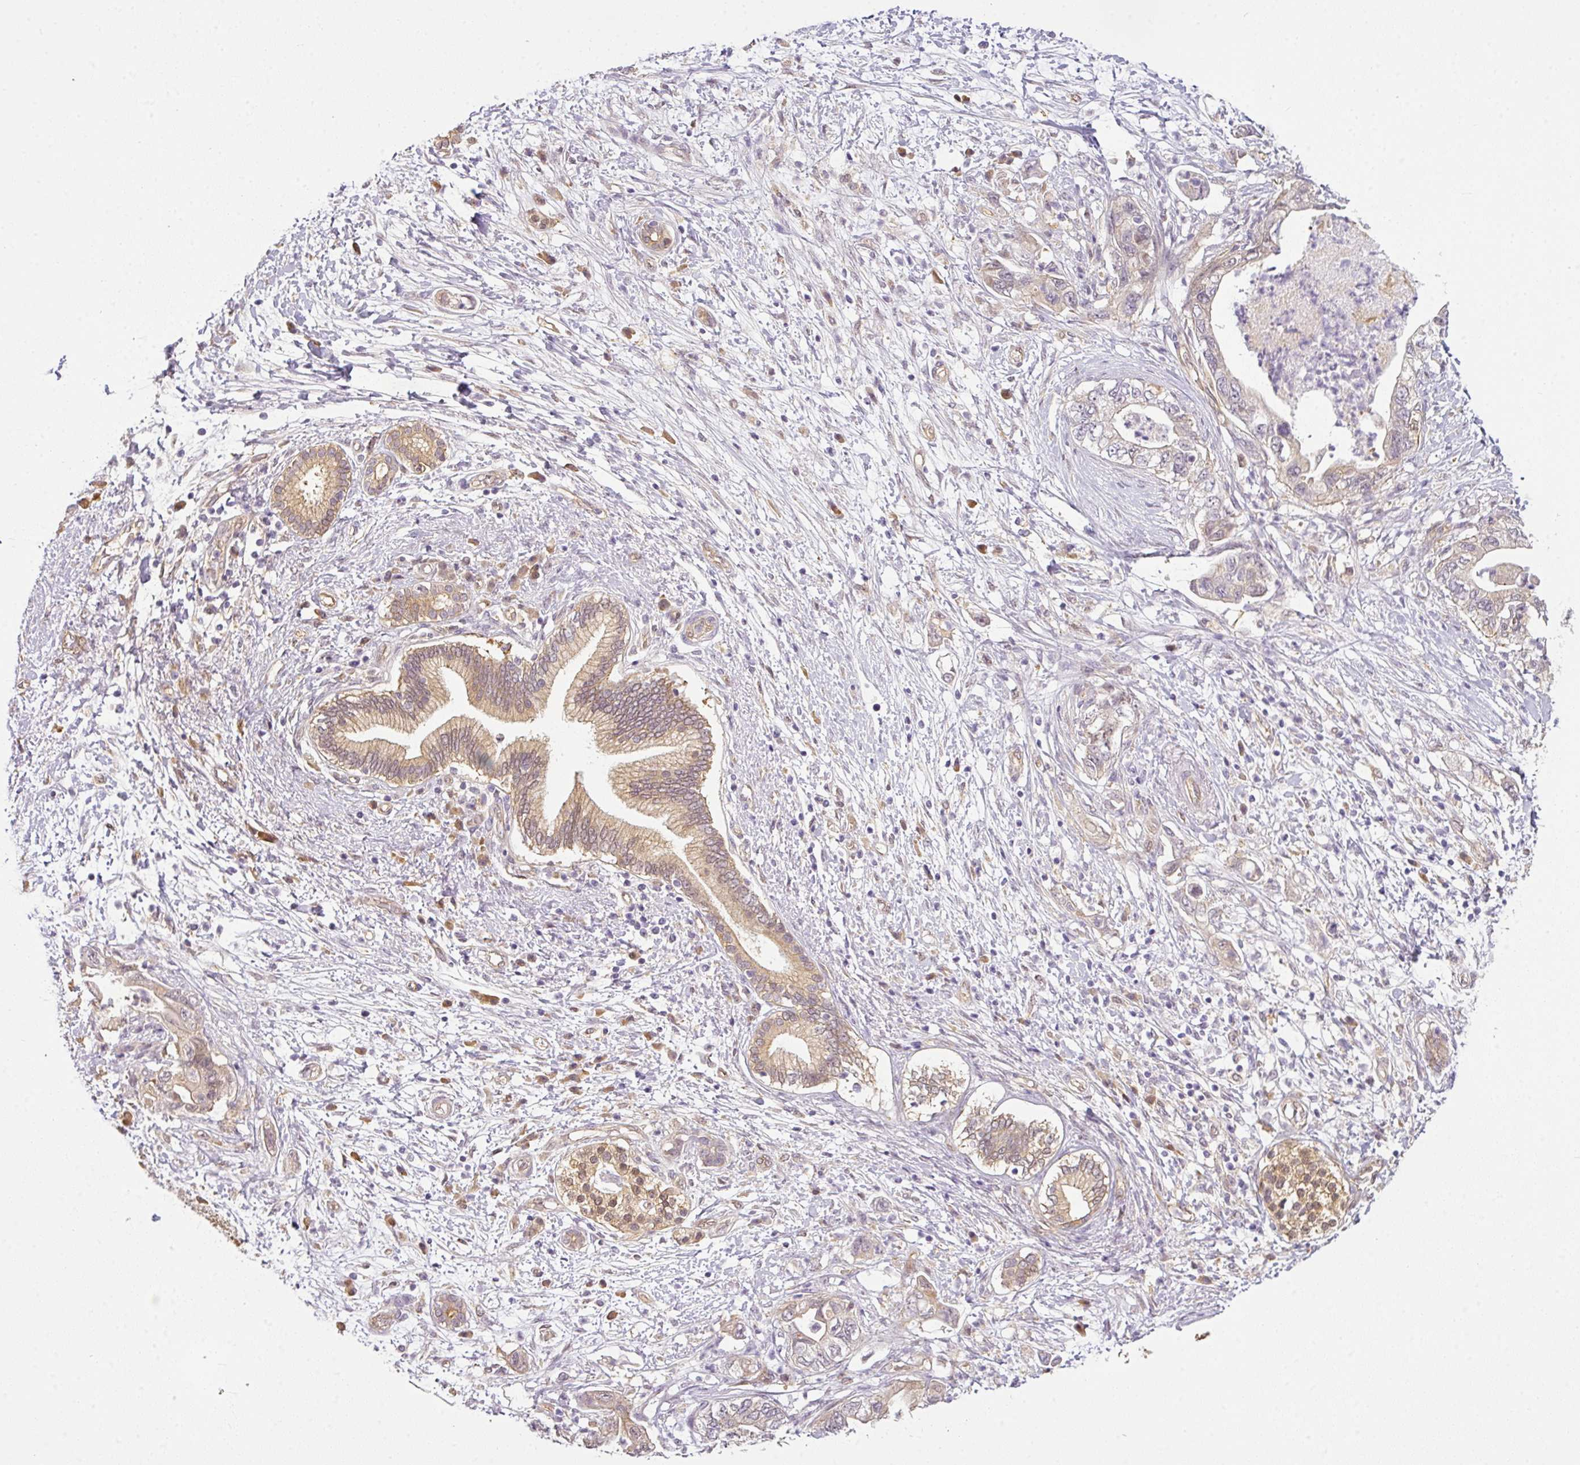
{"staining": {"intensity": "negative", "quantity": "none", "location": "none"}, "tissue": "pancreatic cancer", "cell_type": "Tumor cells", "image_type": "cancer", "snomed": [{"axis": "morphology", "description": "Adenocarcinoma, NOS"}, {"axis": "topography", "description": "Pancreas"}], "caption": "This is an IHC micrograph of pancreatic adenocarcinoma. There is no expression in tumor cells.", "gene": "ANKRD18A", "patient": {"sex": "female", "age": 73}}